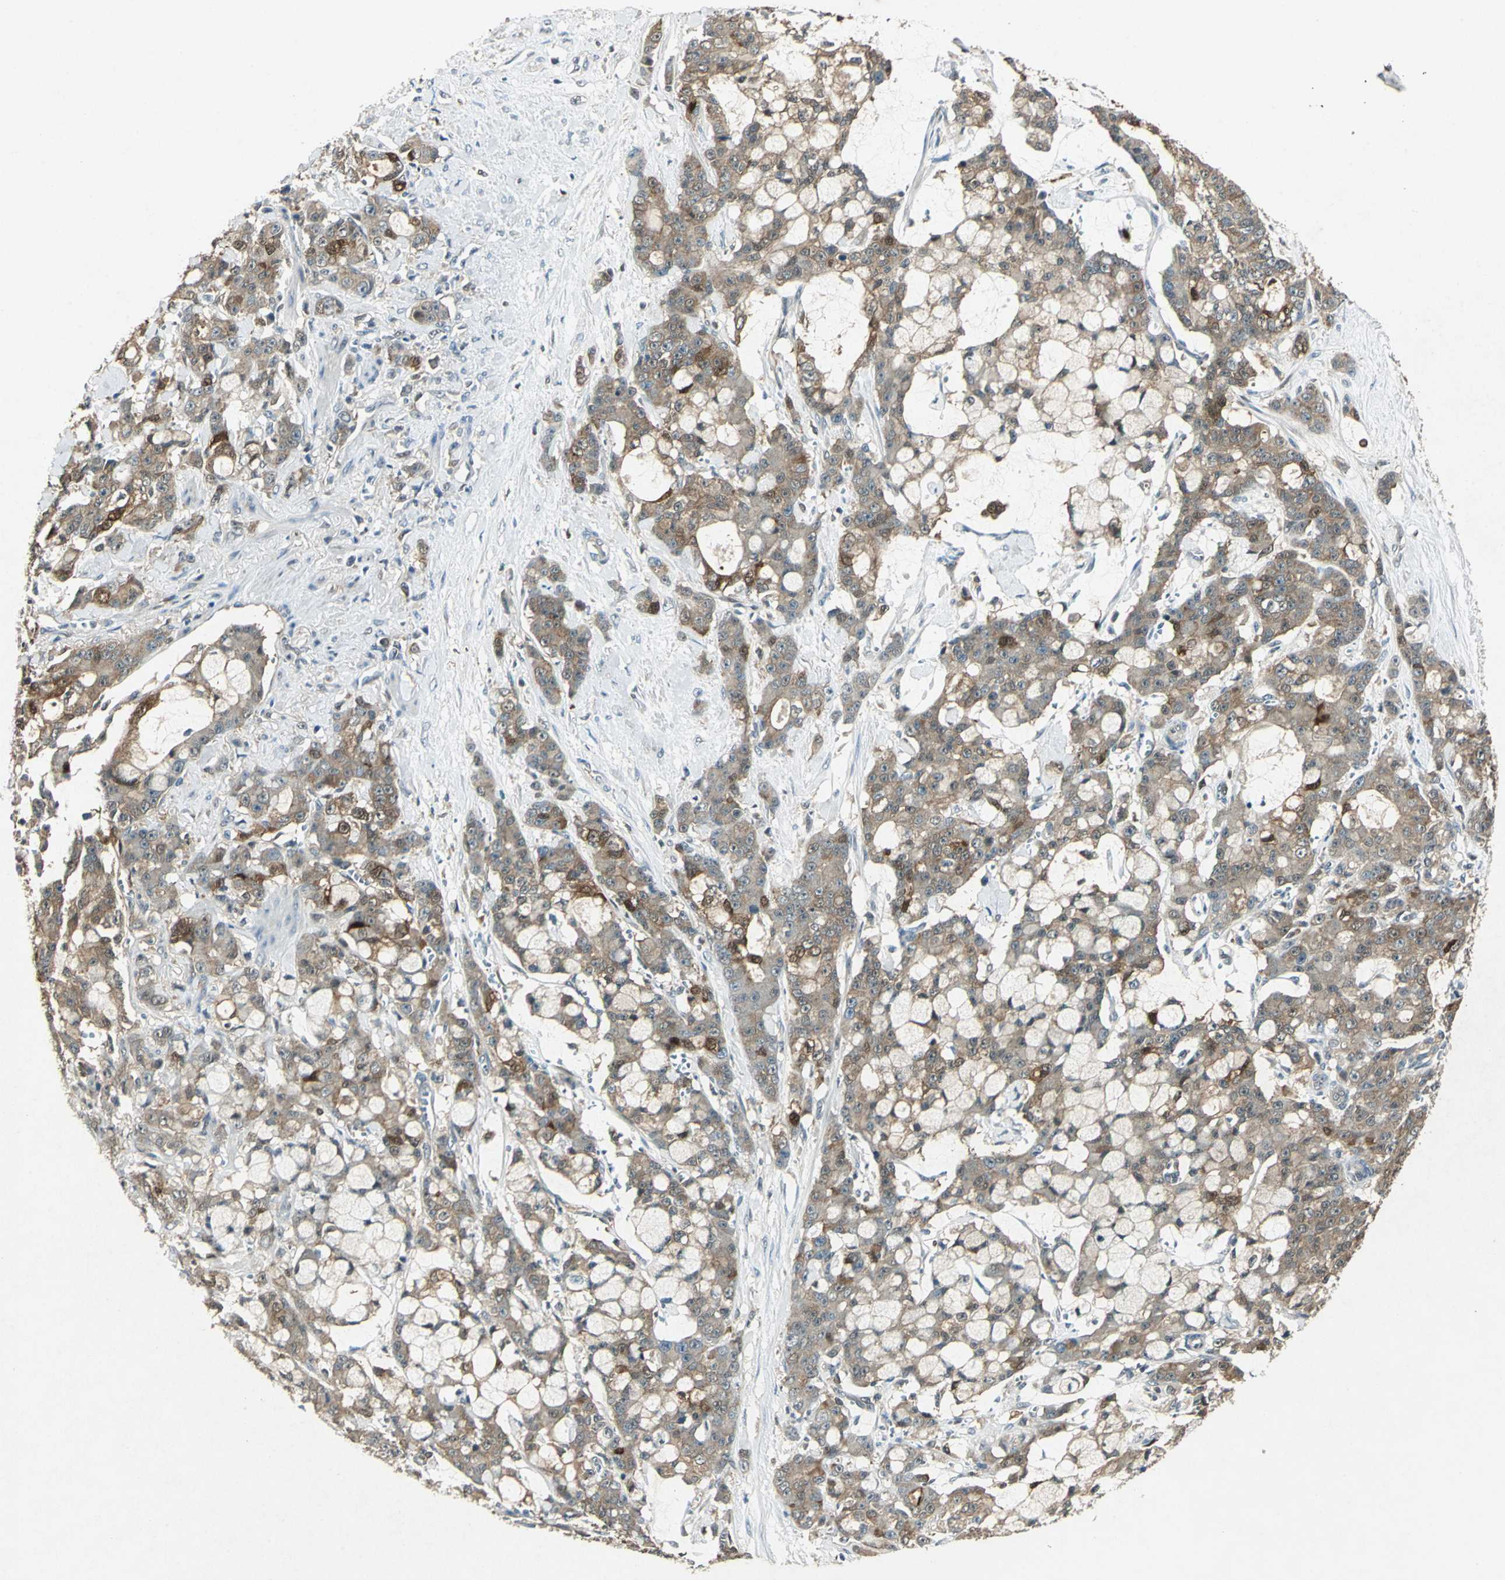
{"staining": {"intensity": "moderate", "quantity": ">75%", "location": "cytoplasmic/membranous"}, "tissue": "pancreatic cancer", "cell_type": "Tumor cells", "image_type": "cancer", "snomed": [{"axis": "morphology", "description": "Adenocarcinoma, NOS"}, {"axis": "topography", "description": "Pancreas"}], "caption": "Protein expression analysis of adenocarcinoma (pancreatic) exhibits moderate cytoplasmic/membranous staining in approximately >75% of tumor cells.", "gene": "RRM2B", "patient": {"sex": "female", "age": 73}}